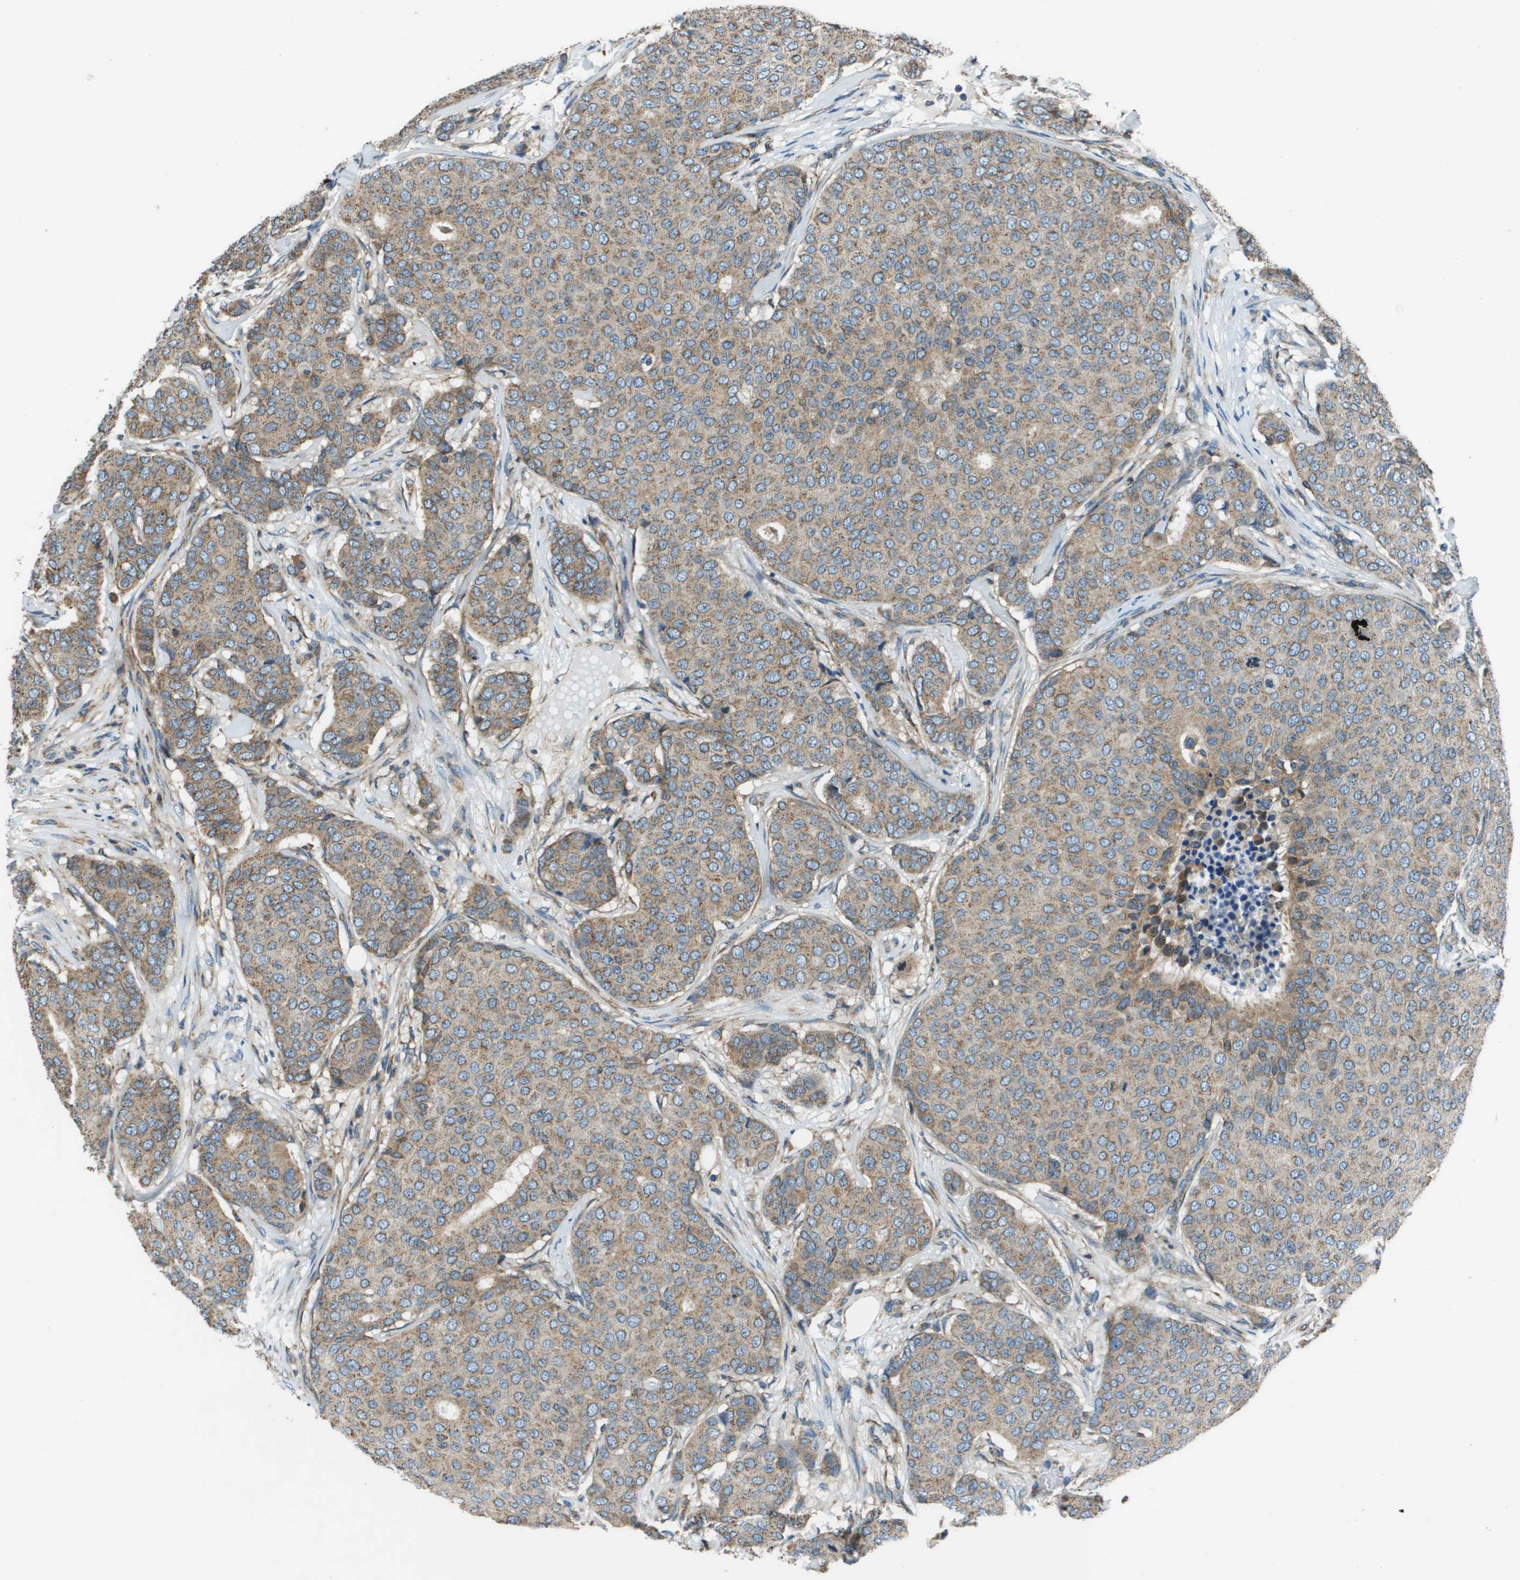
{"staining": {"intensity": "weak", "quantity": ">75%", "location": "cytoplasmic/membranous"}, "tissue": "breast cancer", "cell_type": "Tumor cells", "image_type": "cancer", "snomed": [{"axis": "morphology", "description": "Duct carcinoma"}, {"axis": "topography", "description": "Breast"}], "caption": "Human breast cancer (intraductal carcinoma) stained with a protein marker shows weak staining in tumor cells.", "gene": "TMEM51", "patient": {"sex": "female", "age": 75}}